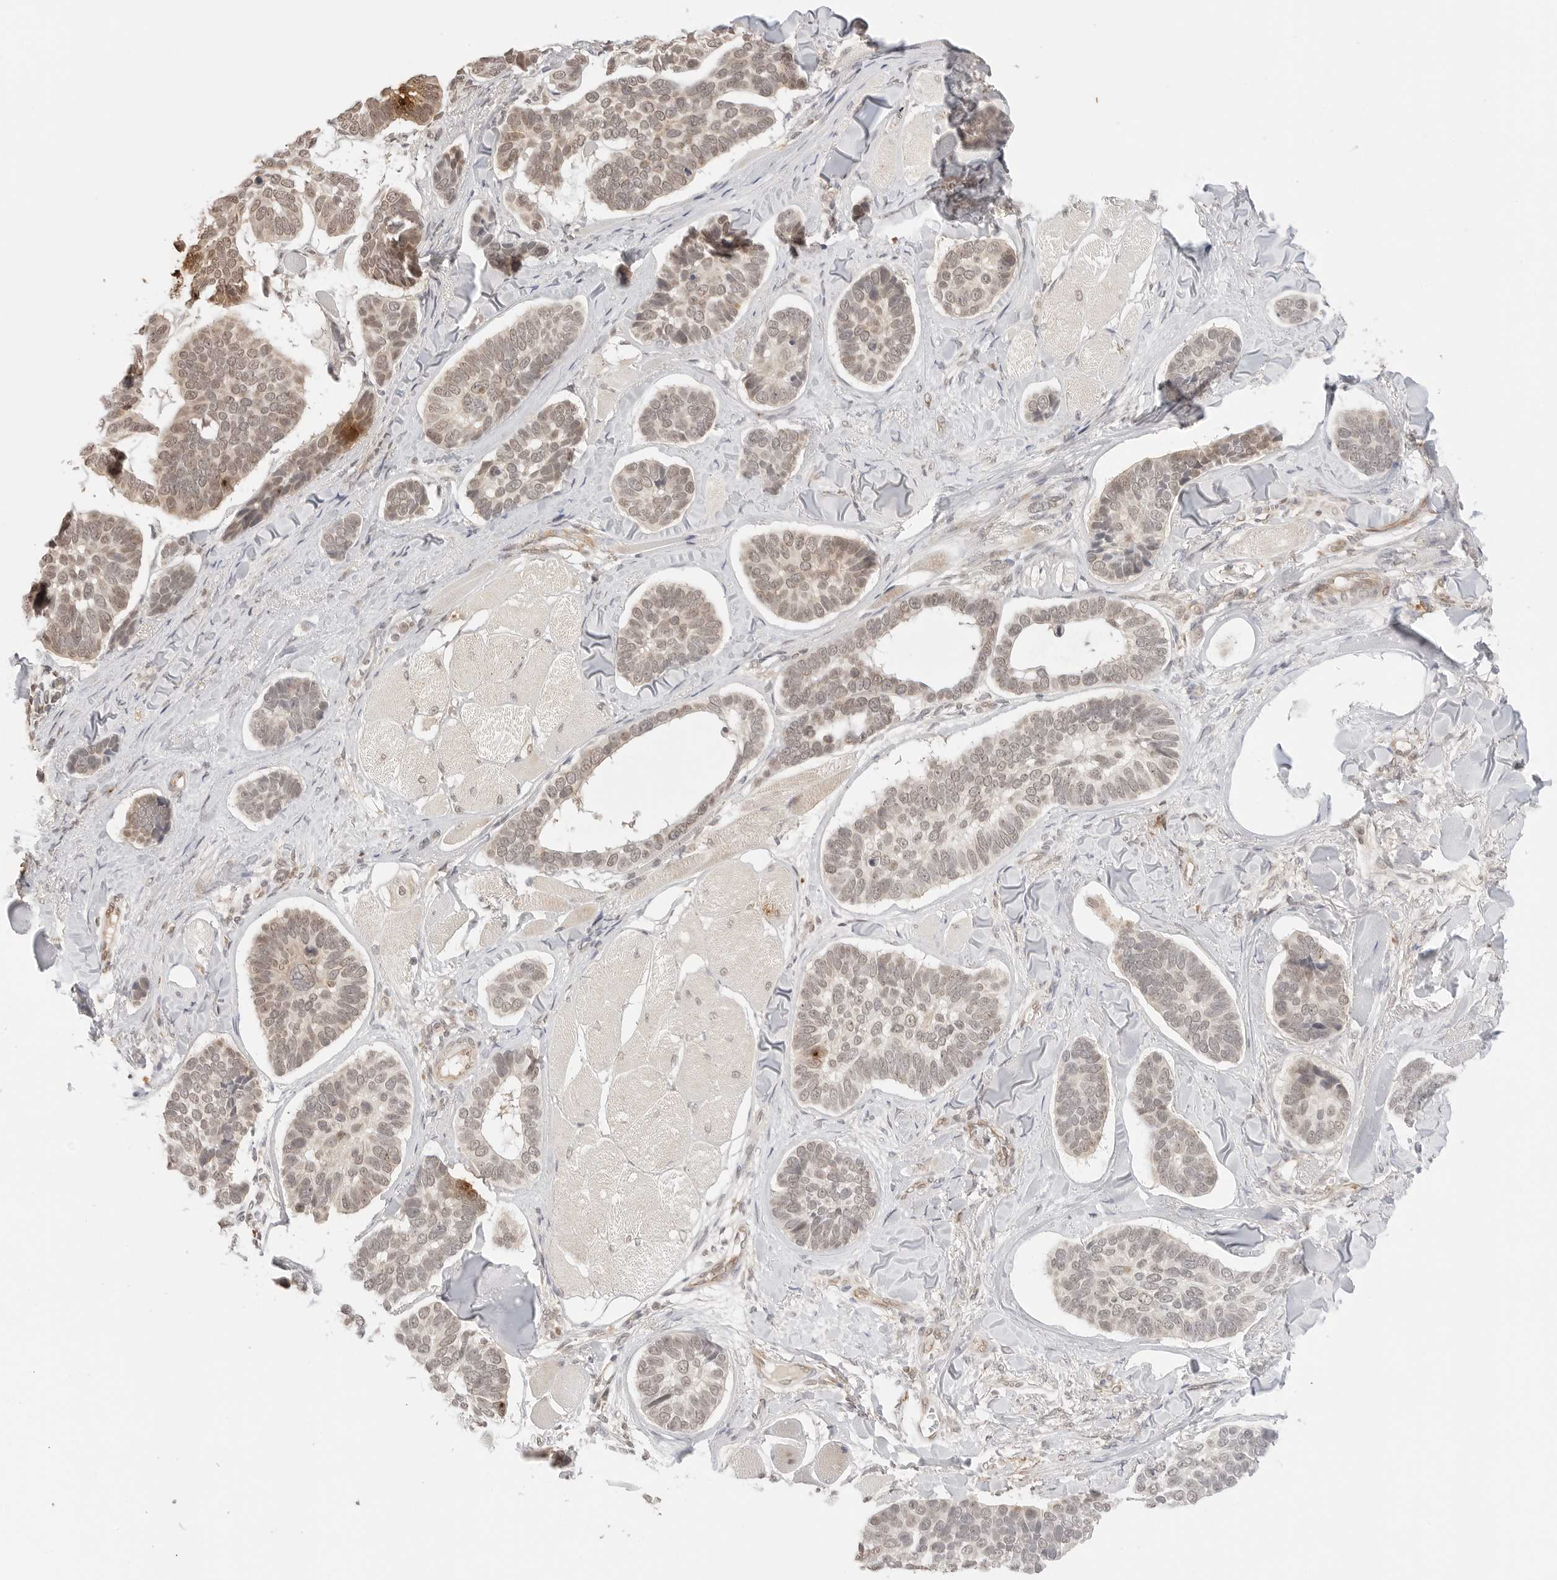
{"staining": {"intensity": "weak", "quantity": "25%-75%", "location": "cytoplasmic/membranous,nuclear"}, "tissue": "skin cancer", "cell_type": "Tumor cells", "image_type": "cancer", "snomed": [{"axis": "morphology", "description": "Basal cell carcinoma"}, {"axis": "topography", "description": "Skin"}], "caption": "Skin basal cell carcinoma stained for a protein (brown) shows weak cytoplasmic/membranous and nuclear positive positivity in approximately 25%-75% of tumor cells.", "gene": "GPR34", "patient": {"sex": "male", "age": 62}}